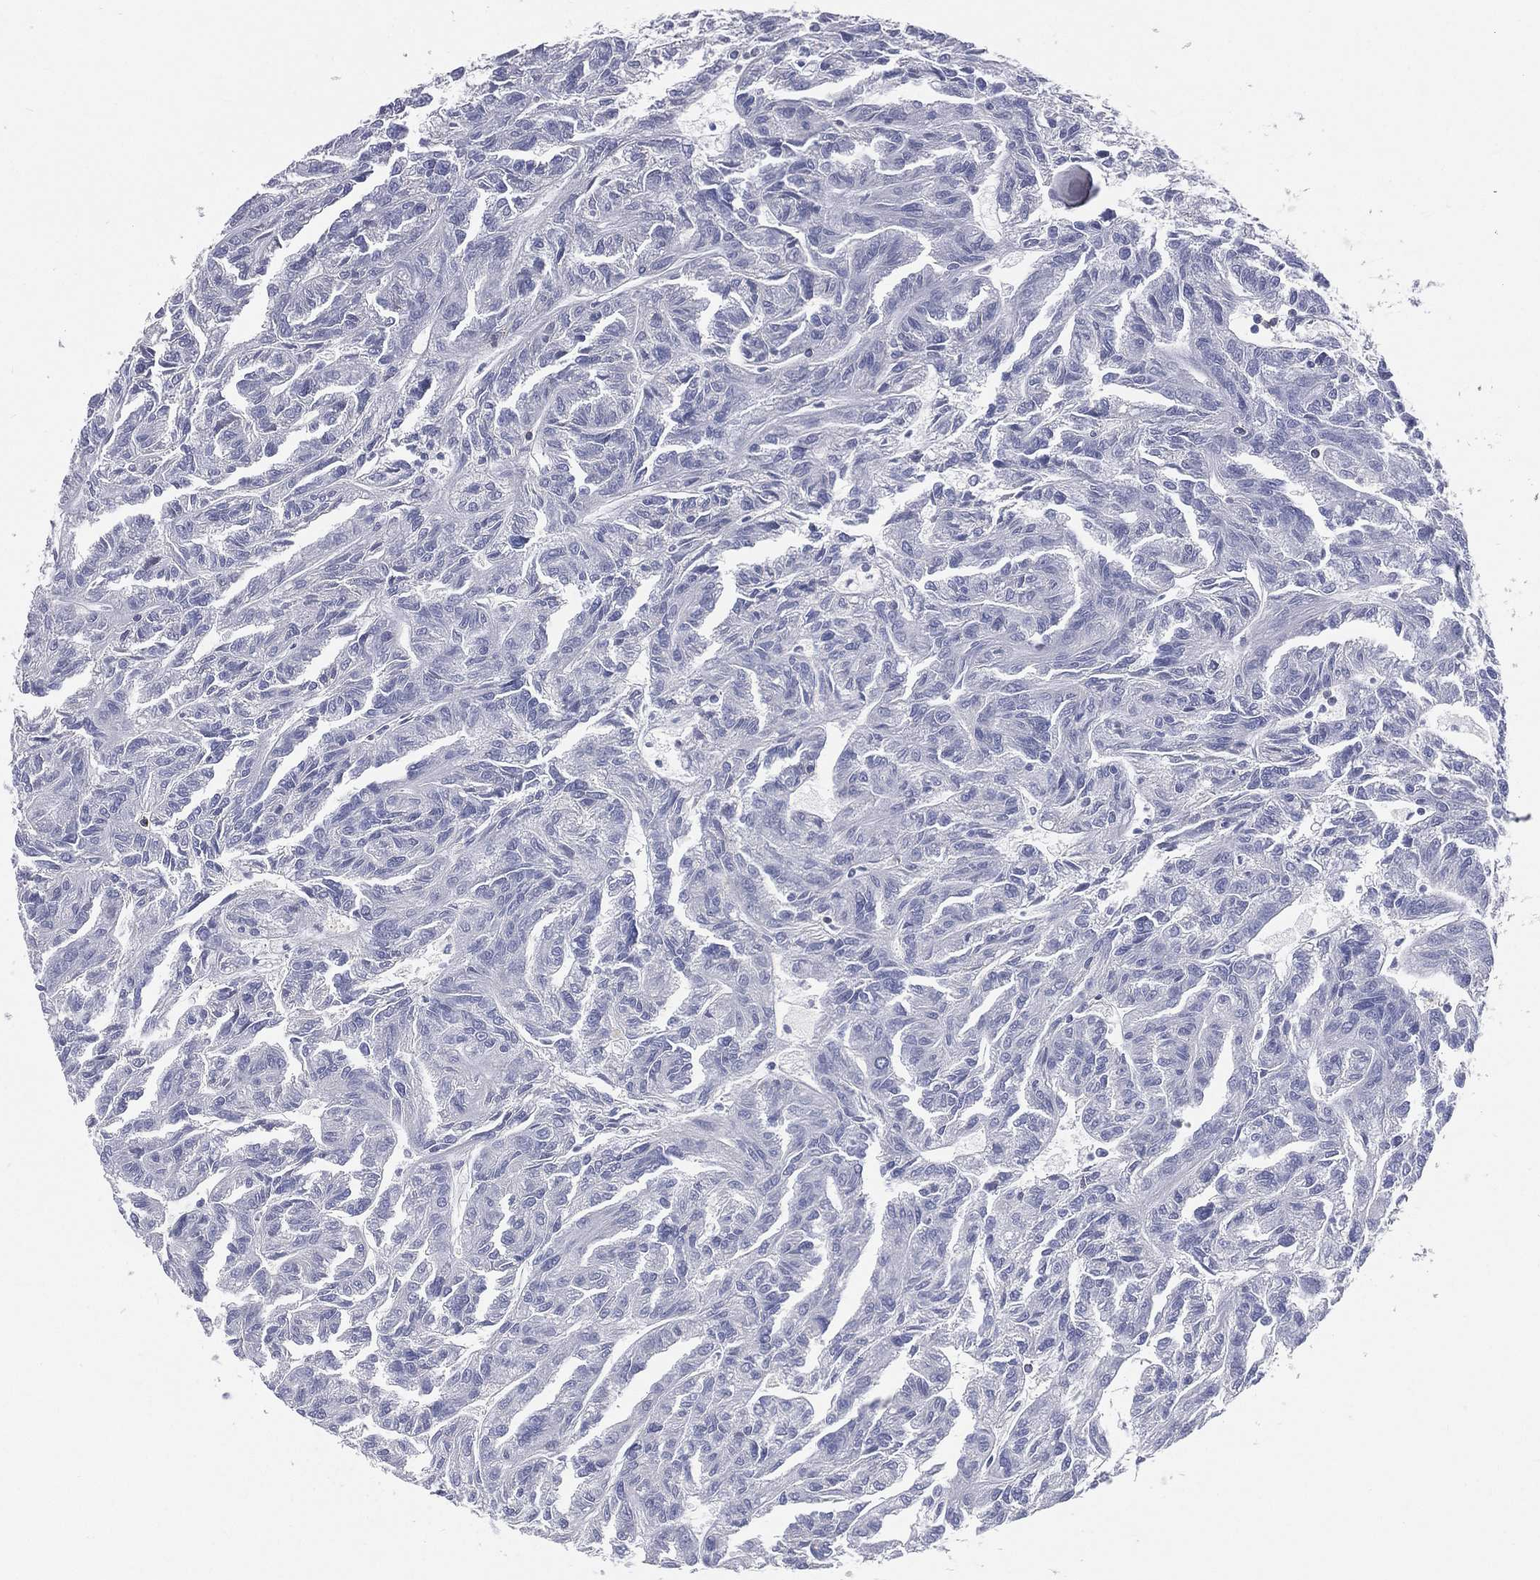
{"staining": {"intensity": "negative", "quantity": "none", "location": "none"}, "tissue": "renal cancer", "cell_type": "Tumor cells", "image_type": "cancer", "snomed": [{"axis": "morphology", "description": "Adenocarcinoma, NOS"}, {"axis": "topography", "description": "Kidney"}], "caption": "Immunohistochemistry micrograph of renal adenocarcinoma stained for a protein (brown), which reveals no staining in tumor cells. Nuclei are stained in blue.", "gene": "CD3D", "patient": {"sex": "male", "age": 79}}